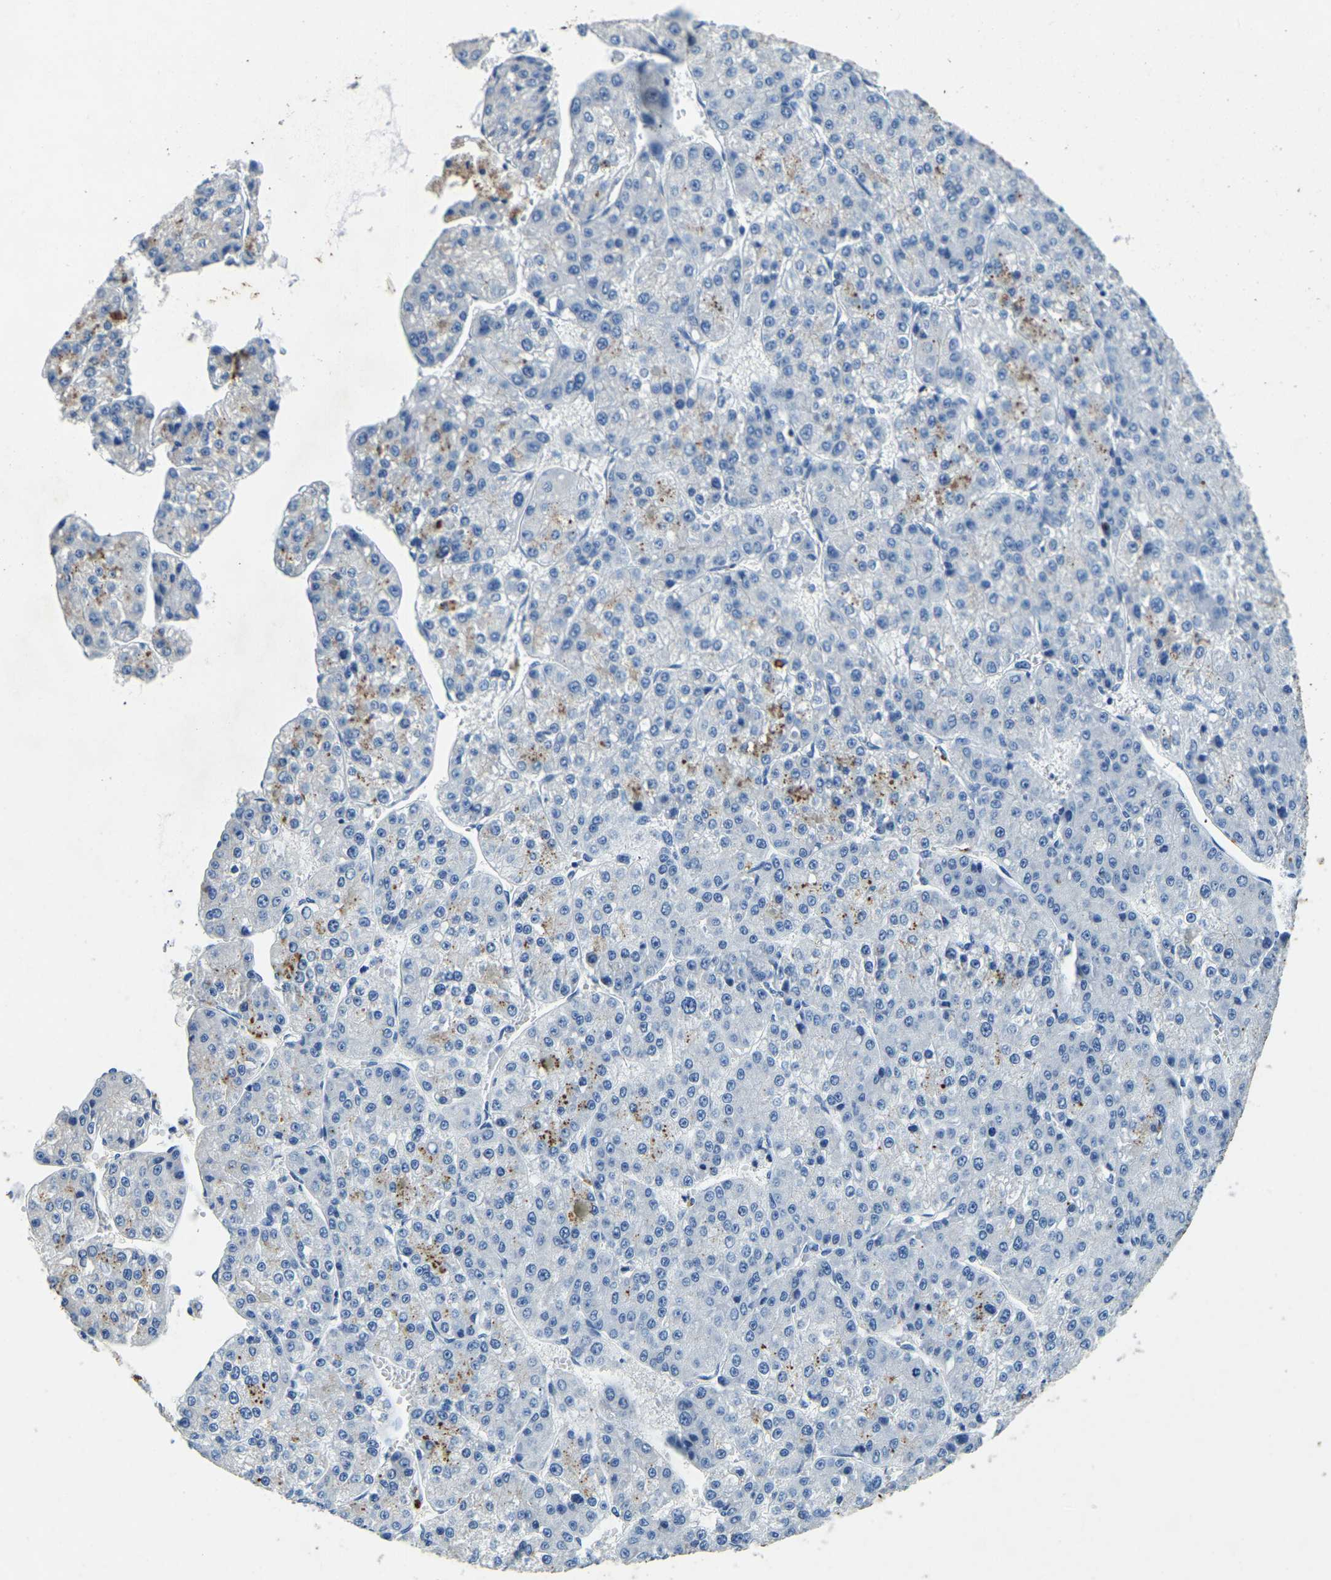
{"staining": {"intensity": "moderate", "quantity": "<25%", "location": "cytoplasmic/membranous"}, "tissue": "liver cancer", "cell_type": "Tumor cells", "image_type": "cancer", "snomed": [{"axis": "morphology", "description": "Carcinoma, Hepatocellular, NOS"}, {"axis": "topography", "description": "Liver"}], "caption": "Moderate cytoplasmic/membranous expression is seen in about <25% of tumor cells in hepatocellular carcinoma (liver). (Stains: DAB in brown, nuclei in blue, Microscopy: brightfield microscopy at high magnification).", "gene": "UBN2", "patient": {"sex": "female", "age": 73}}